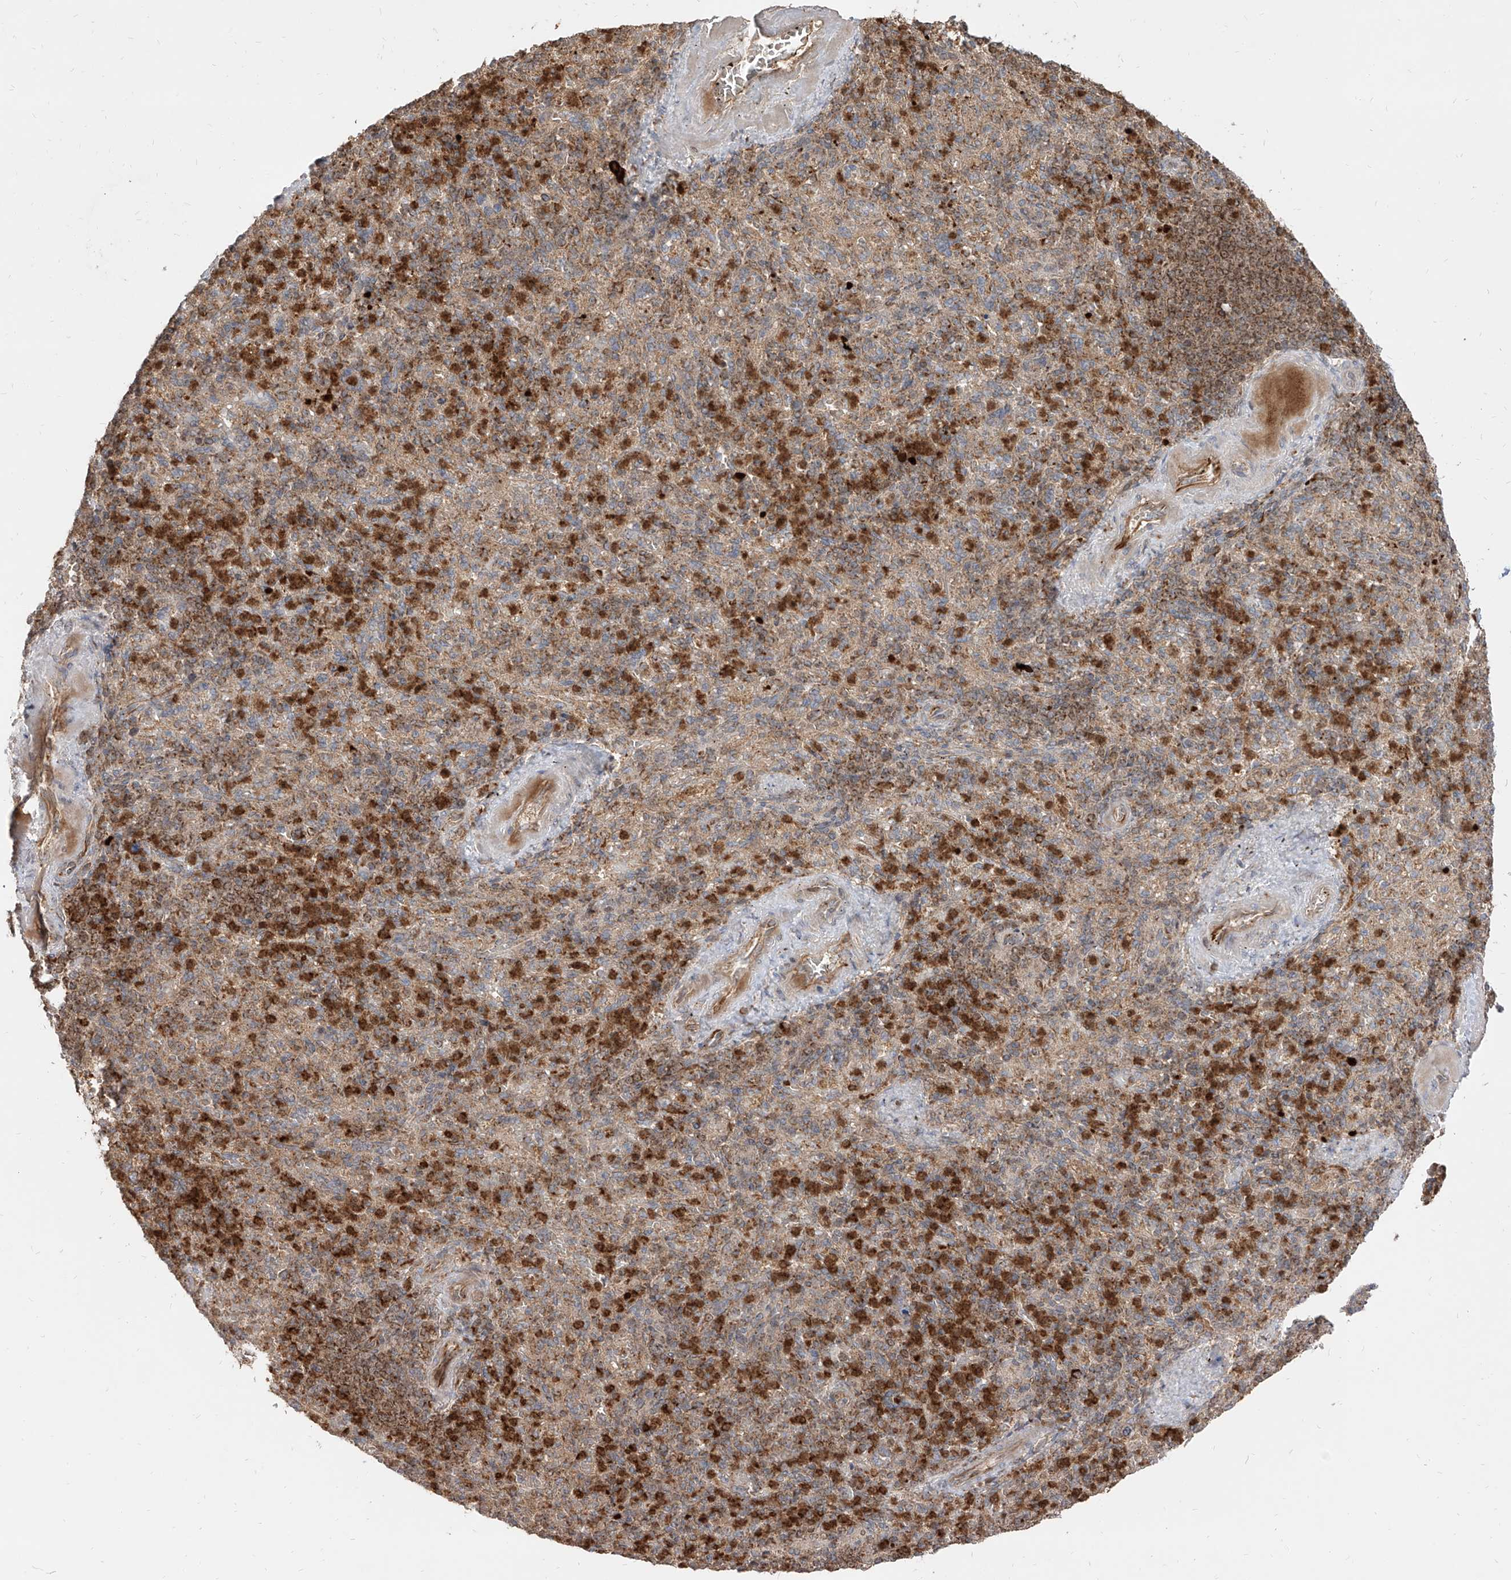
{"staining": {"intensity": "strong", "quantity": "25%-75%", "location": "cytoplasmic/membranous"}, "tissue": "spleen", "cell_type": "Cells in red pulp", "image_type": "normal", "snomed": [{"axis": "morphology", "description": "Normal tissue, NOS"}, {"axis": "topography", "description": "Spleen"}], "caption": "Protein staining by immunohistochemistry (IHC) shows strong cytoplasmic/membranous positivity in about 25%-75% of cells in red pulp in normal spleen. Using DAB (brown) and hematoxylin (blue) stains, captured at high magnification using brightfield microscopy.", "gene": "AIM2", "patient": {"sex": "female", "age": 74}}